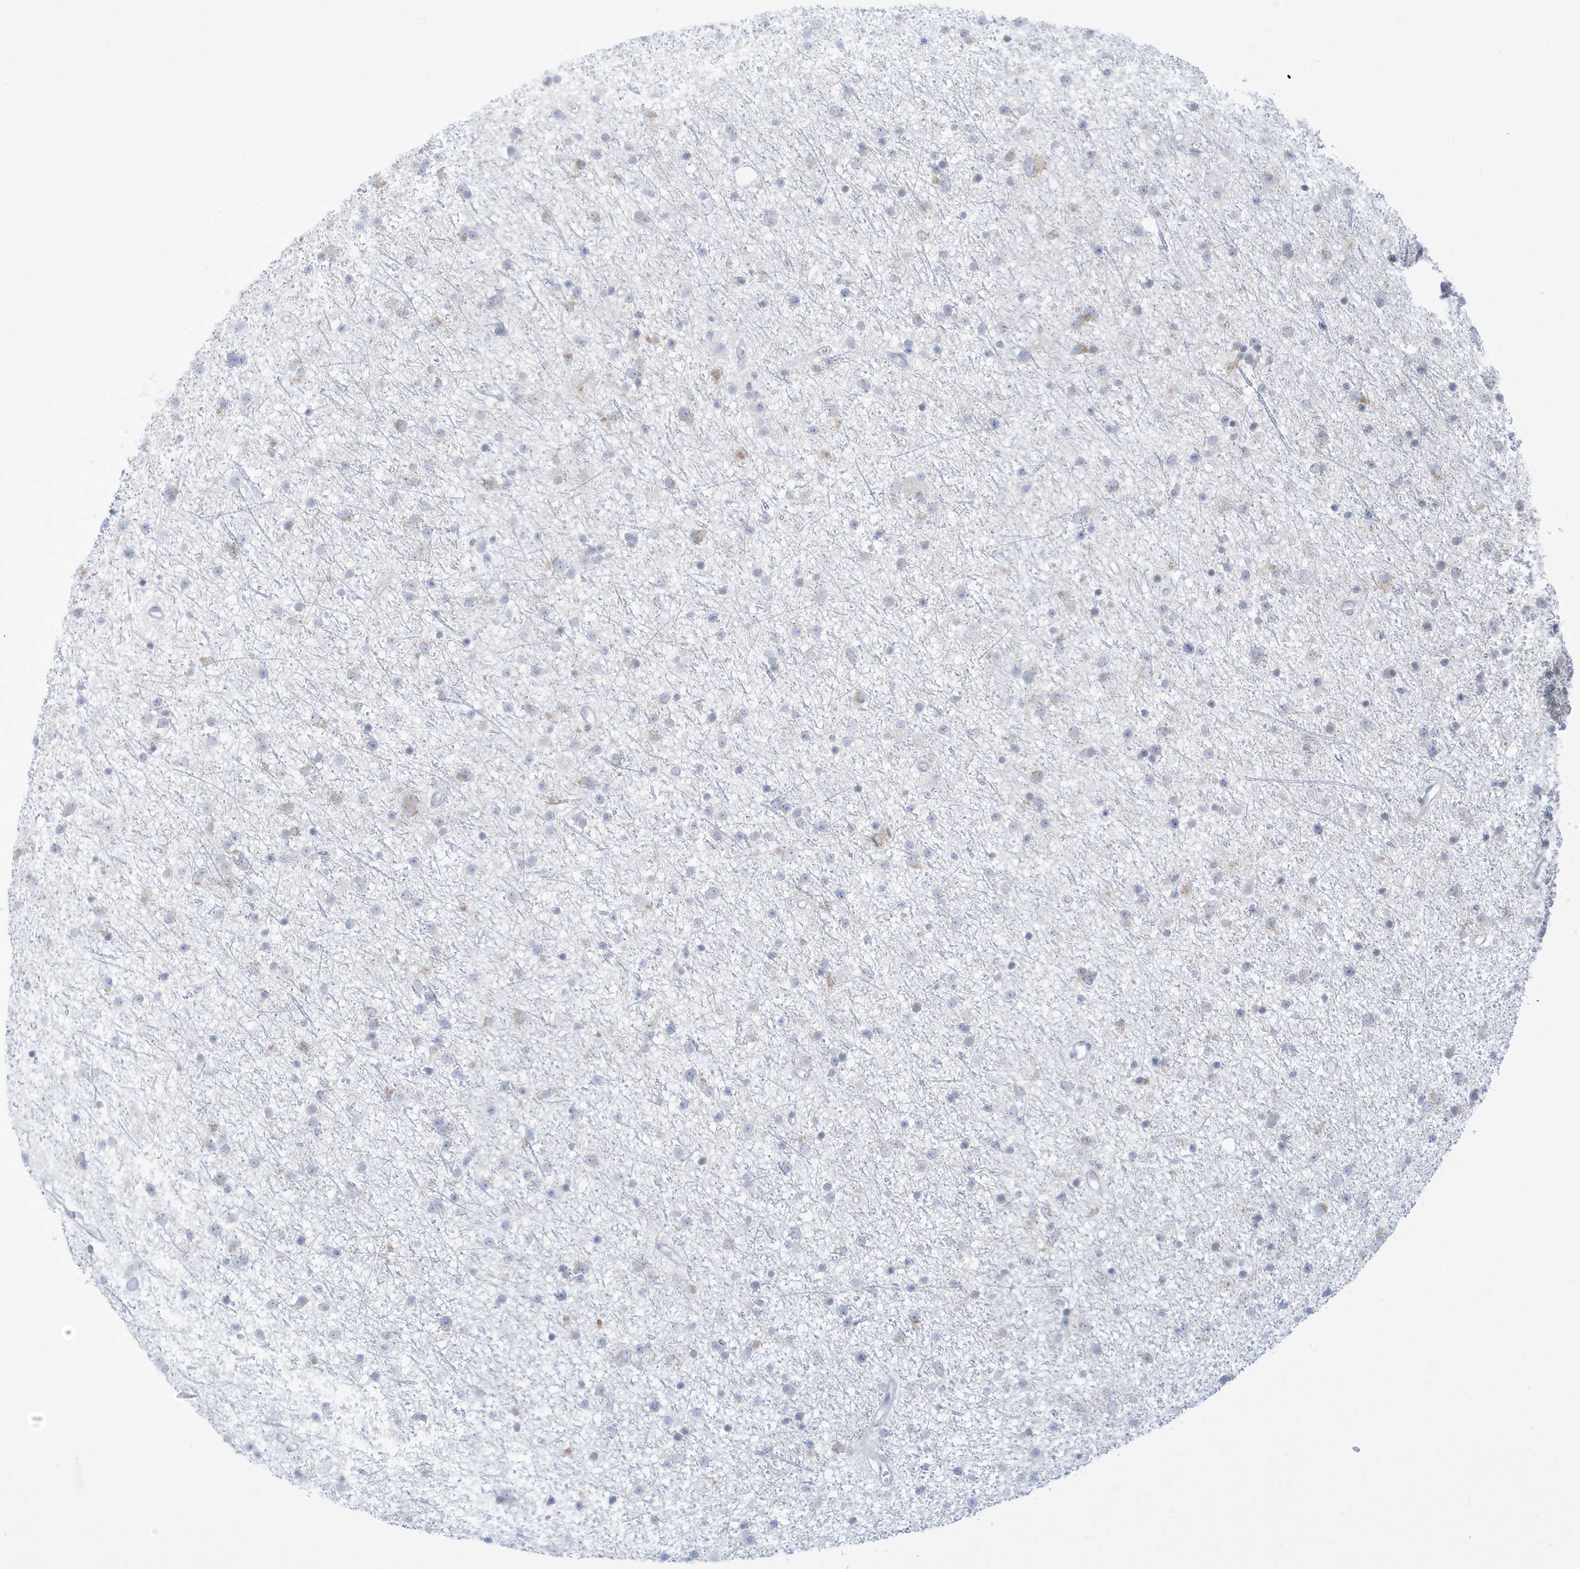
{"staining": {"intensity": "negative", "quantity": "none", "location": "none"}, "tissue": "glioma", "cell_type": "Tumor cells", "image_type": "cancer", "snomed": [{"axis": "morphology", "description": "Glioma, malignant, Low grade"}, {"axis": "topography", "description": "Cerebral cortex"}], "caption": "Tumor cells show no significant staining in glioma.", "gene": "SLAMF9", "patient": {"sex": "female", "age": 39}}